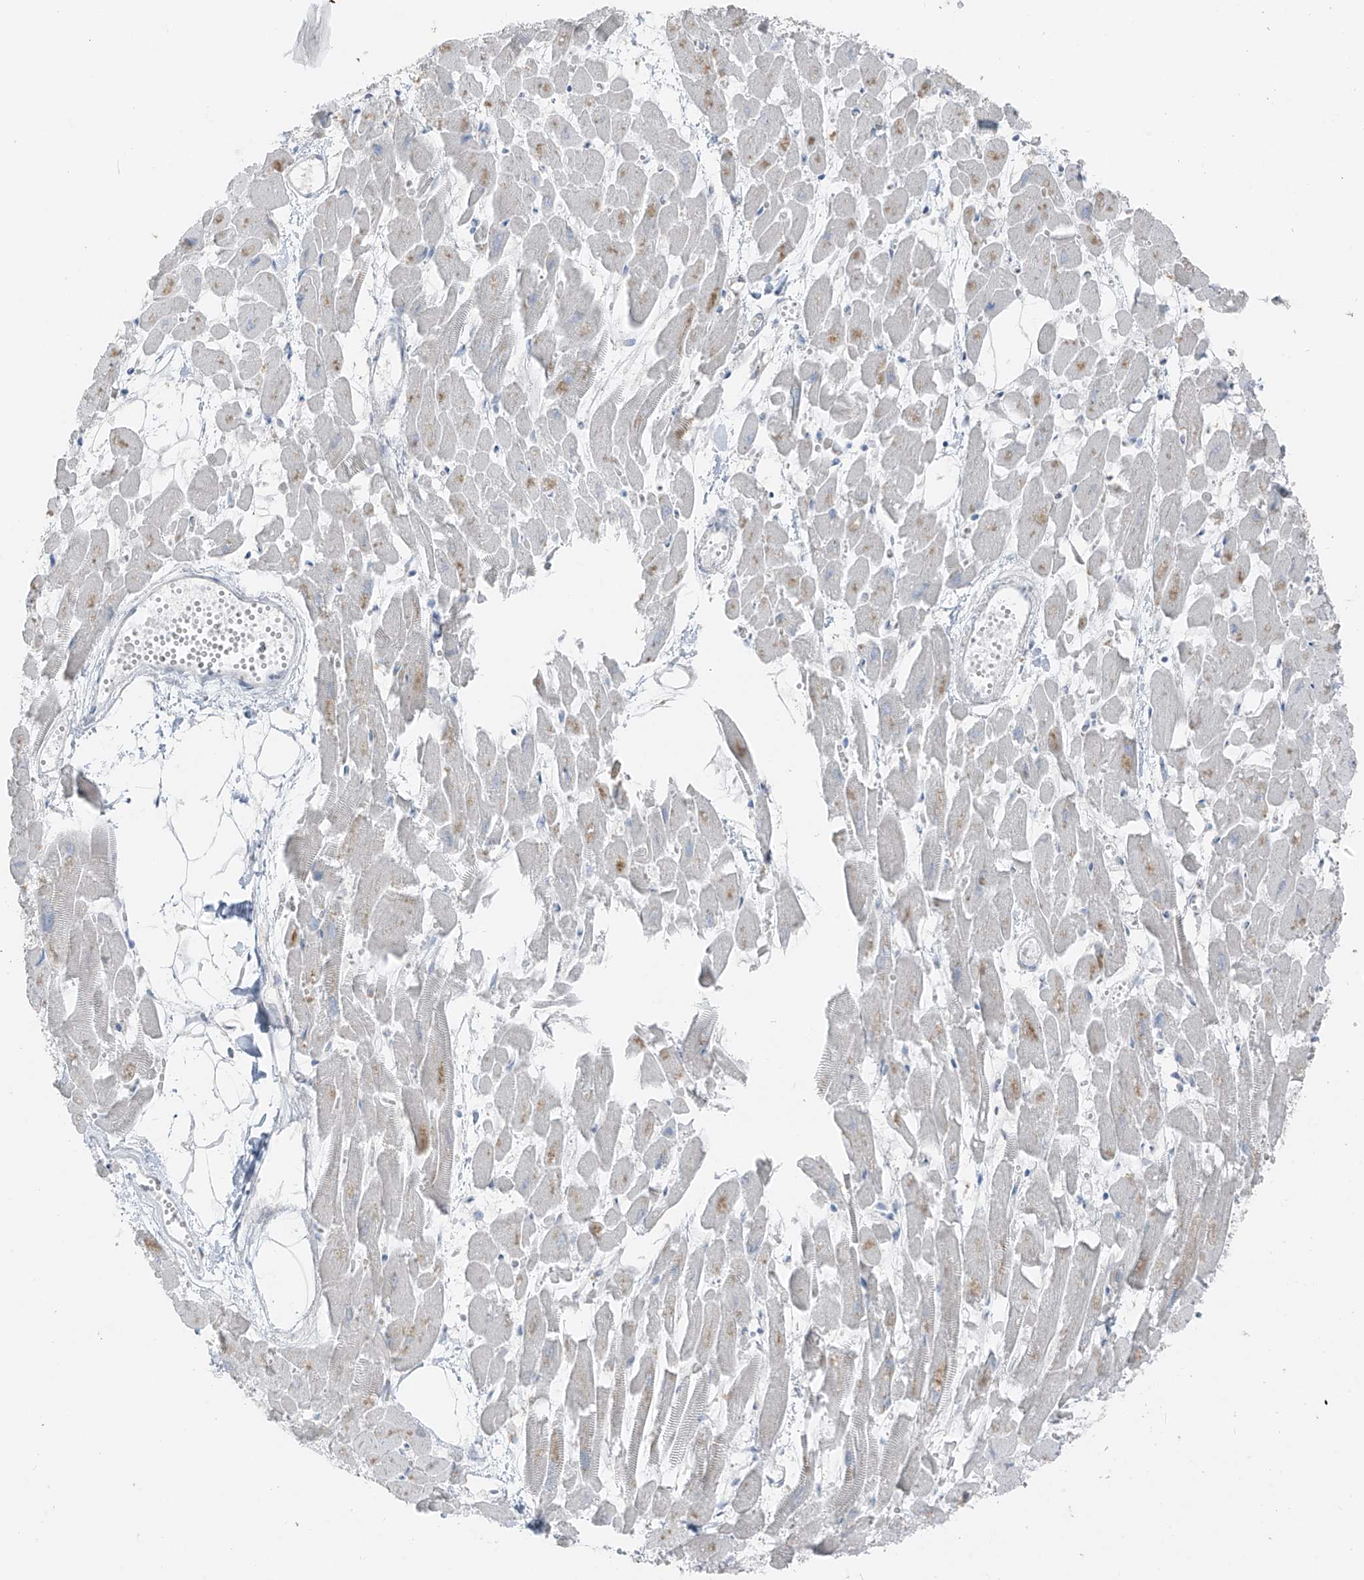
{"staining": {"intensity": "negative", "quantity": "none", "location": "none"}, "tissue": "heart muscle", "cell_type": "Cardiomyocytes", "image_type": "normal", "snomed": [{"axis": "morphology", "description": "Normal tissue, NOS"}, {"axis": "topography", "description": "Heart"}], "caption": "High power microscopy image of an immunohistochemistry (IHC) micrograph of normal heart muscle, revealing no significant staining in cardiomyocytes. The staining is performed using DAB brown chromogen with nuclei counter-stained in using hematoxylin.", "gene": "PRDM6", "patient": {"sex": "female", "age": 64}}